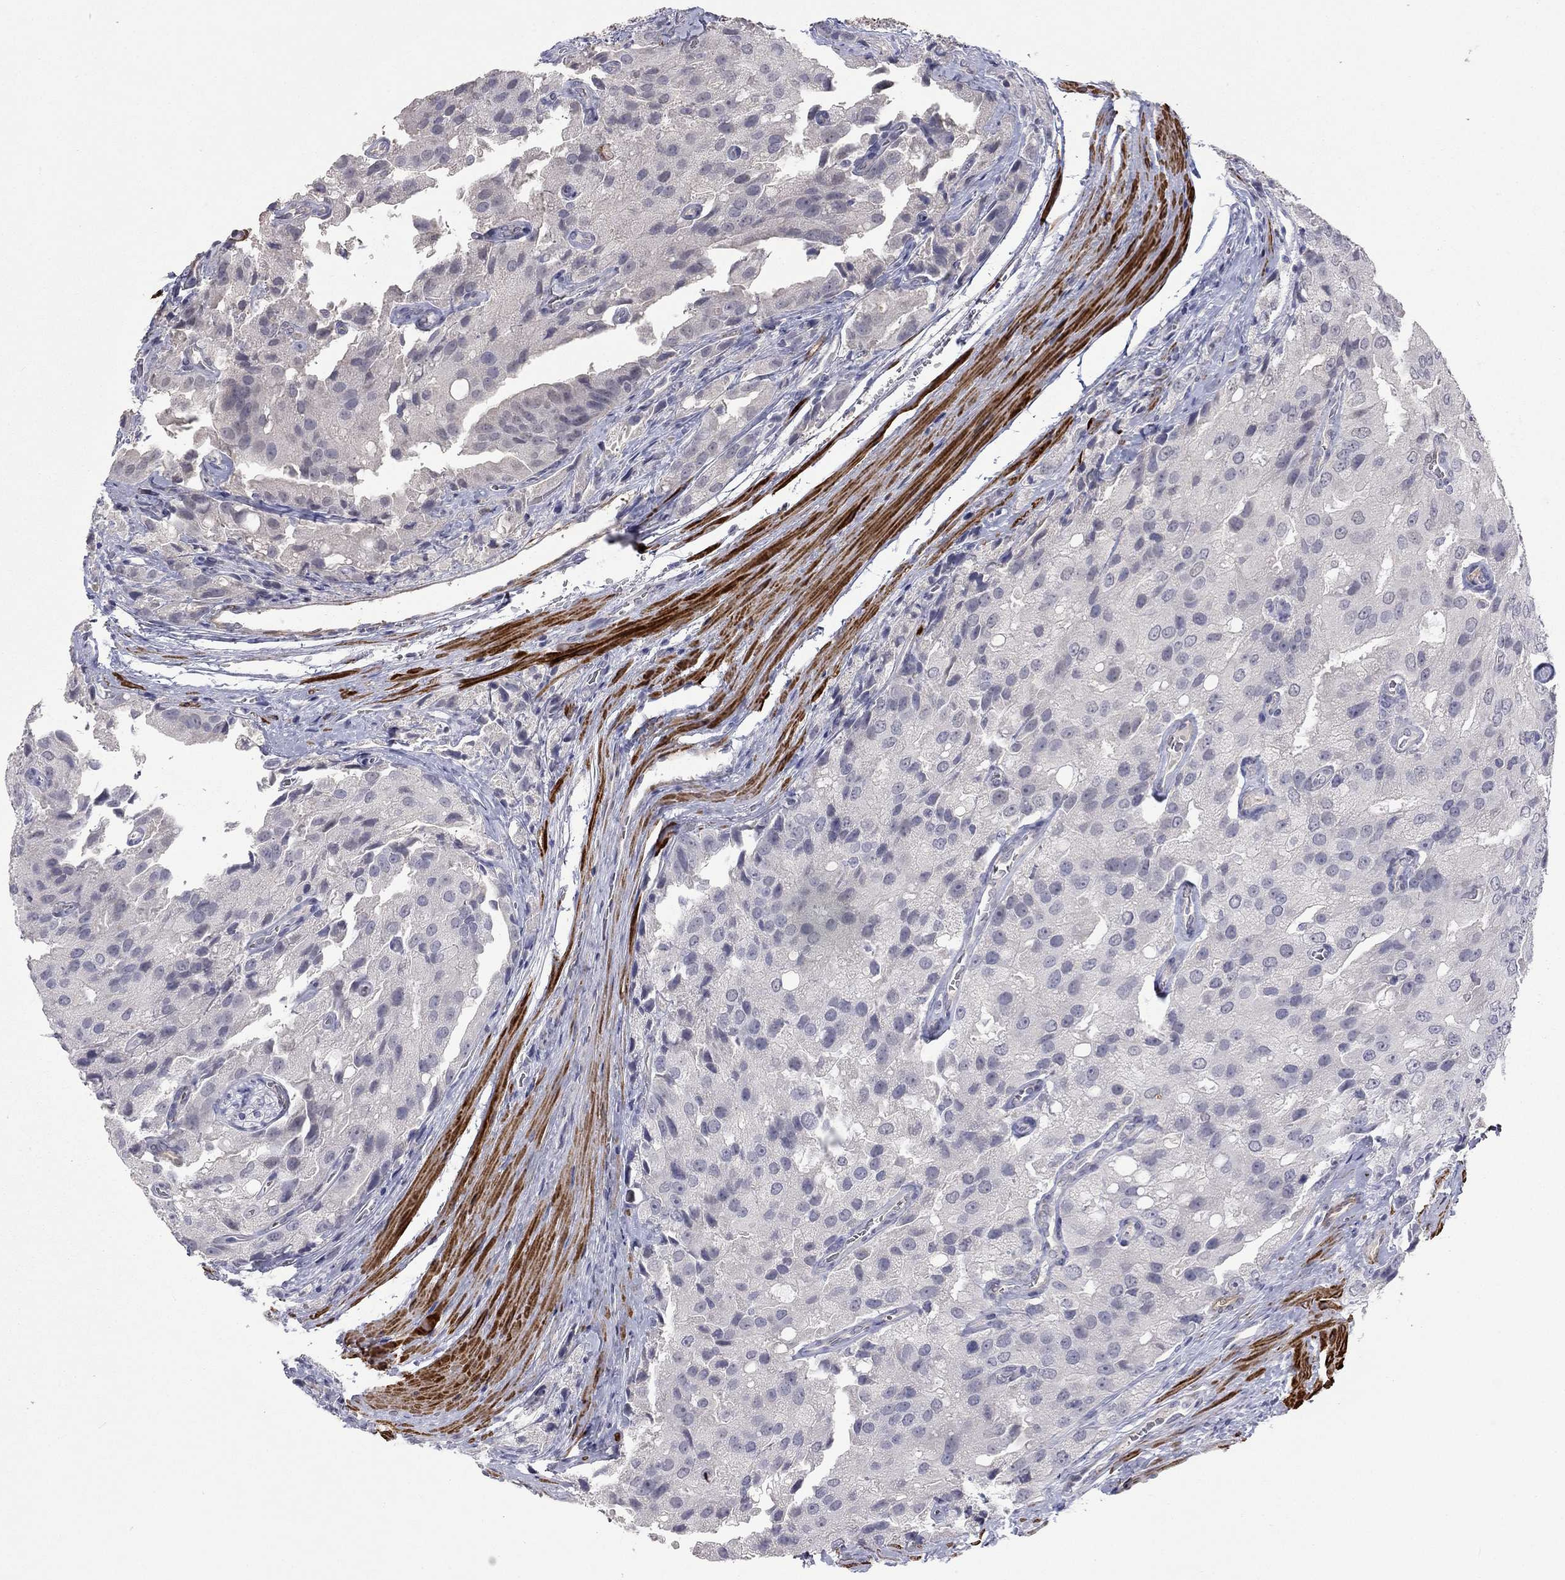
{"staining": {"intensity": "negative", "quantity": "none", "location": "none"}, "tissue": "prostate cancer", "cell_type": "Tumor cells", "image_type": "cancer", "snomed": [{"axis": "morphology", "description": "Adenocarcinoma, NOS"}, {"axis": "topography", "description": "Prostate and seminal vesicle, NOS"}, {"axis": "topography", "description": "Prostate"}], "caption": "Immunohistochemical staining of prostate cancer (adenocarcinoma) reveals no significant staining in tumor cells.", "gene": "IP6K3", "patient": {"sex": "male", "age": 67}}